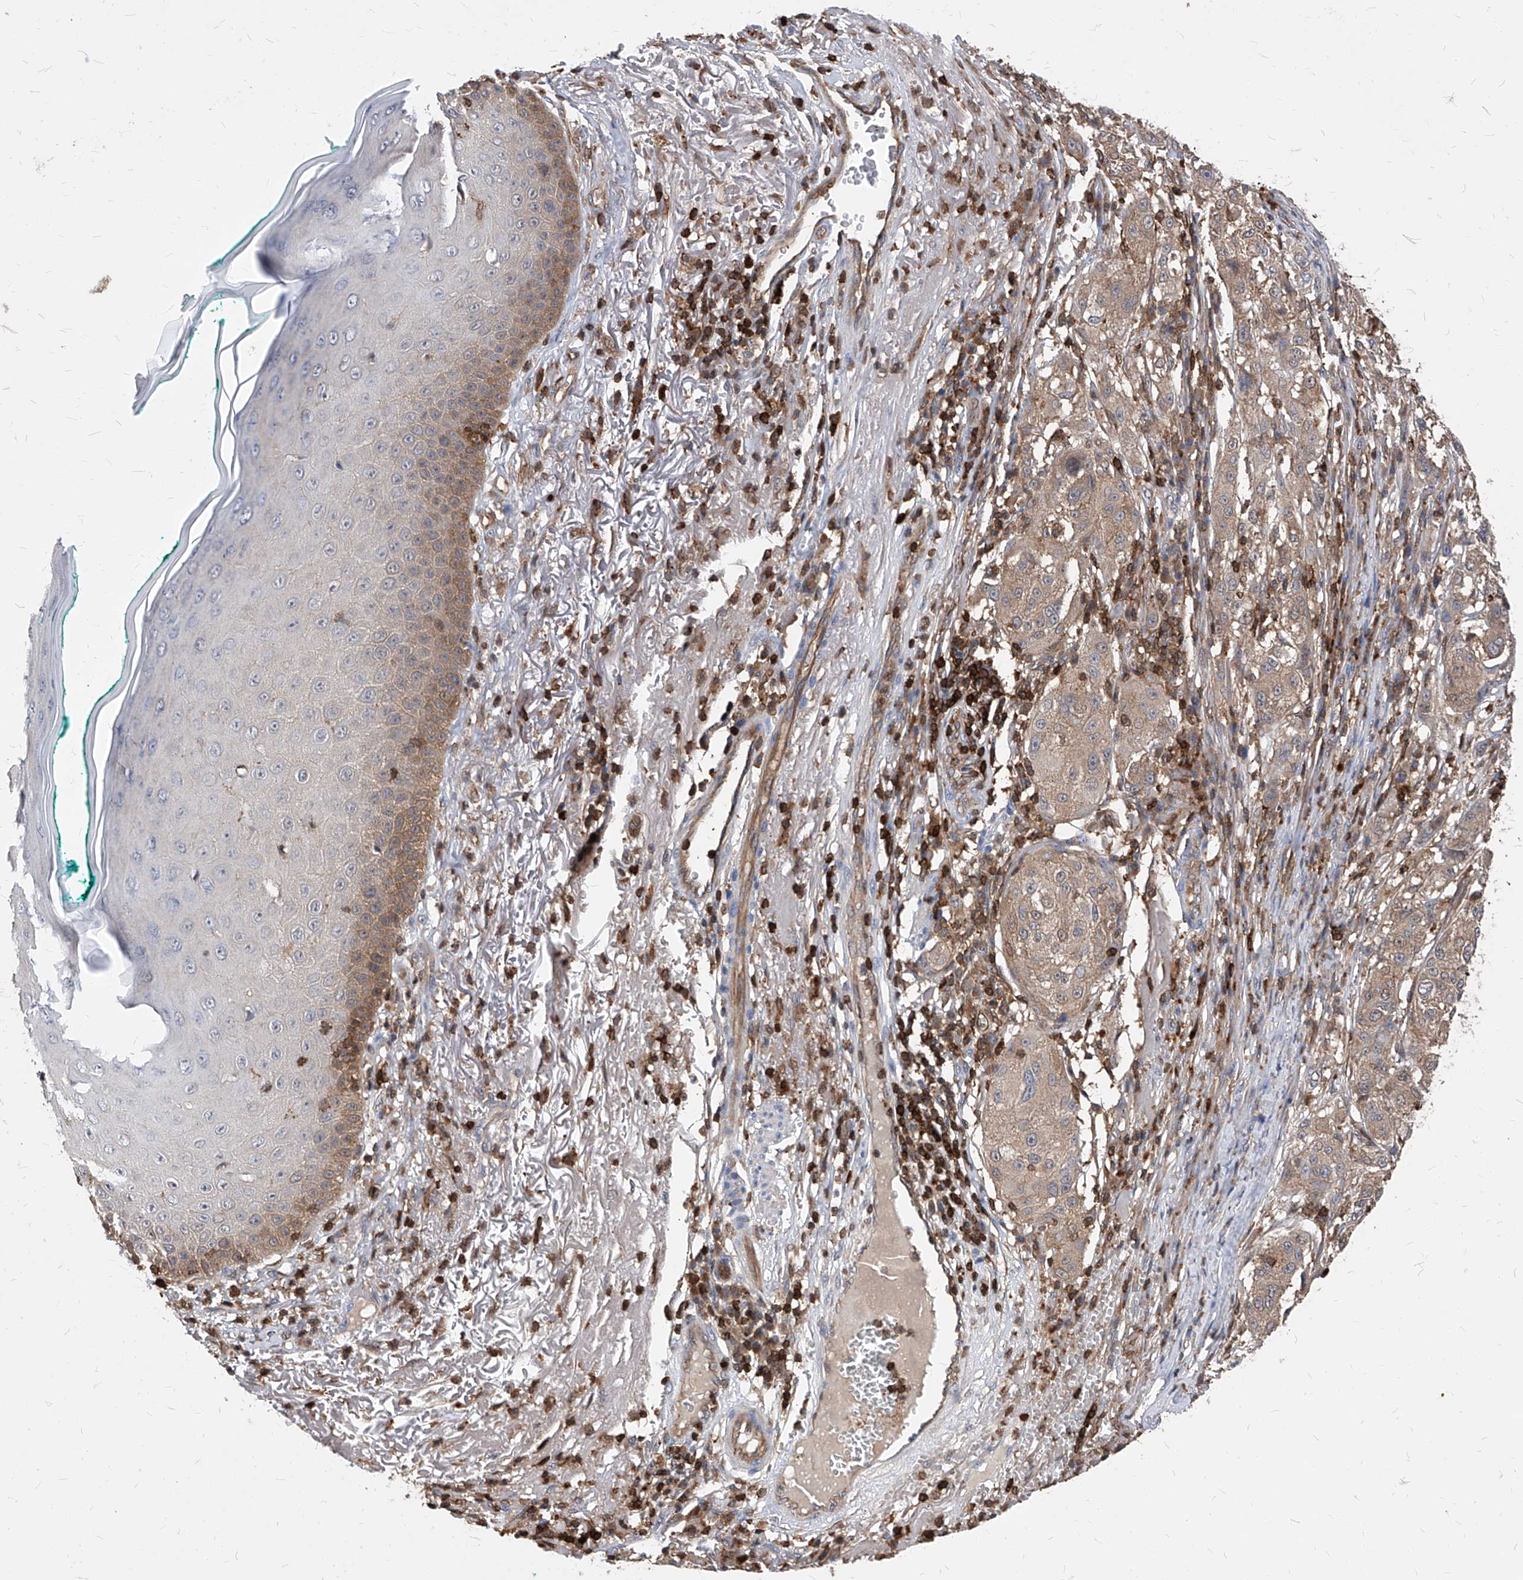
{"staining": {"intensity": "weak", "quantity": "25%-75%", "location": "cytoplasmic/membranous"}, "tissue": "melanoma", "cell_type": "Tumor cells", "image_type": "cancer", "snomed": [{"axis": "morphology", "description": "Necrosis, NOS"}, {"axis": "morphology", "description": "Malignant melanoma, NOS"}, {"axis": "topography", "description": "Skin"}], "caption": "DAB immunohistochemical staining of human malignant melanoma reveals weak cytoplasmic/membranous protein positivity in approximately 25%-75% of tumor cells.", "gene": "ABRACL", "patient": {"sex": "female", "age": 87}}